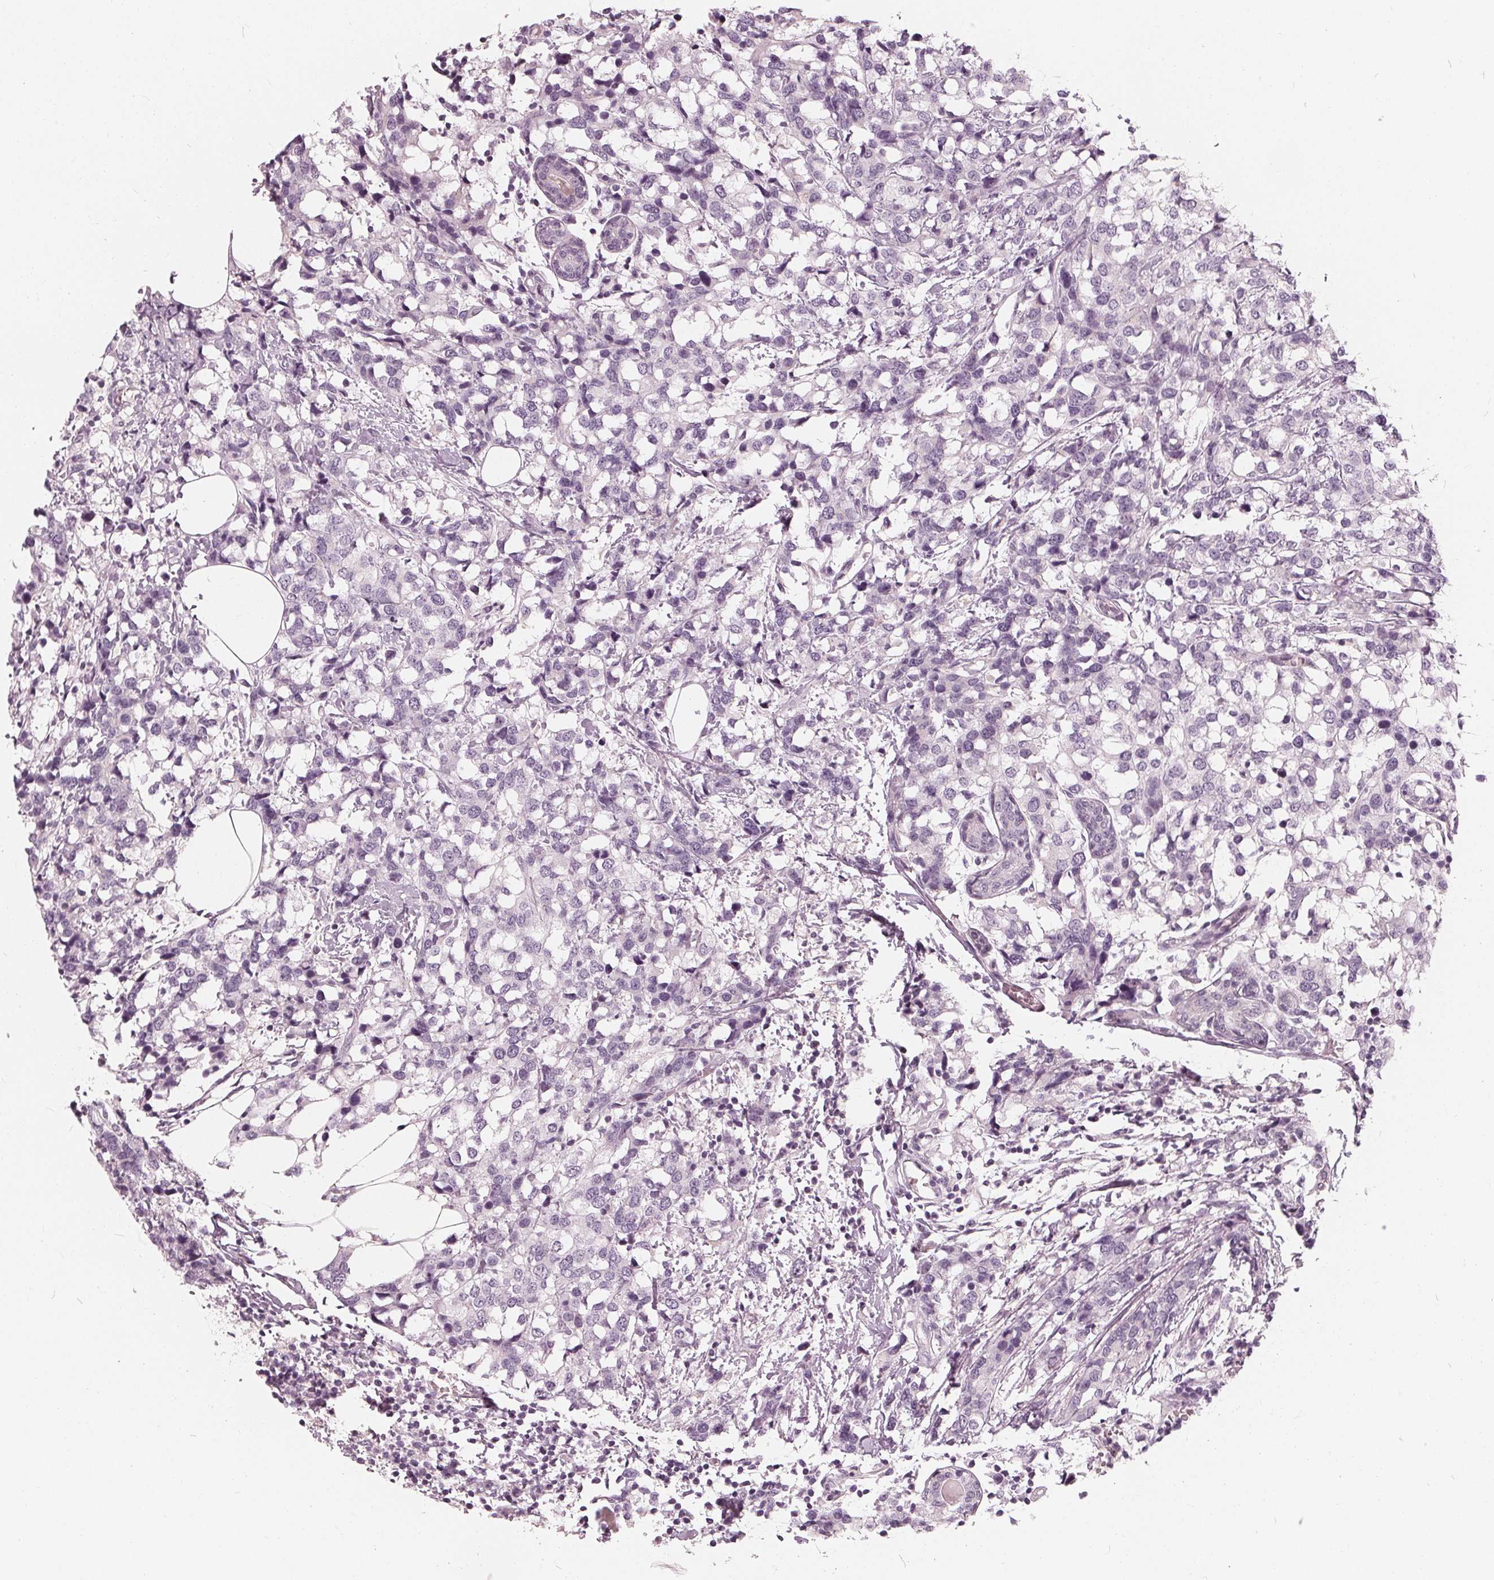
{"staining": {"intensity": "negative", "quantity": "none", "location": "none"}, "tissue": "breast cancer", "cell_type": "Tumor cells", "image_type": "cancer", "snomed": [{"axis": "morphology", "description": "Lobular carcinoma"}, {"axis": "topography", "description": "Breast"}], "caption": "The photomicrograph shows no significant staining in tumor cells of breast cancer (lobular carcinoma).", "gene": "SAT2", "patient": {"sex": "female", "age": 59}}